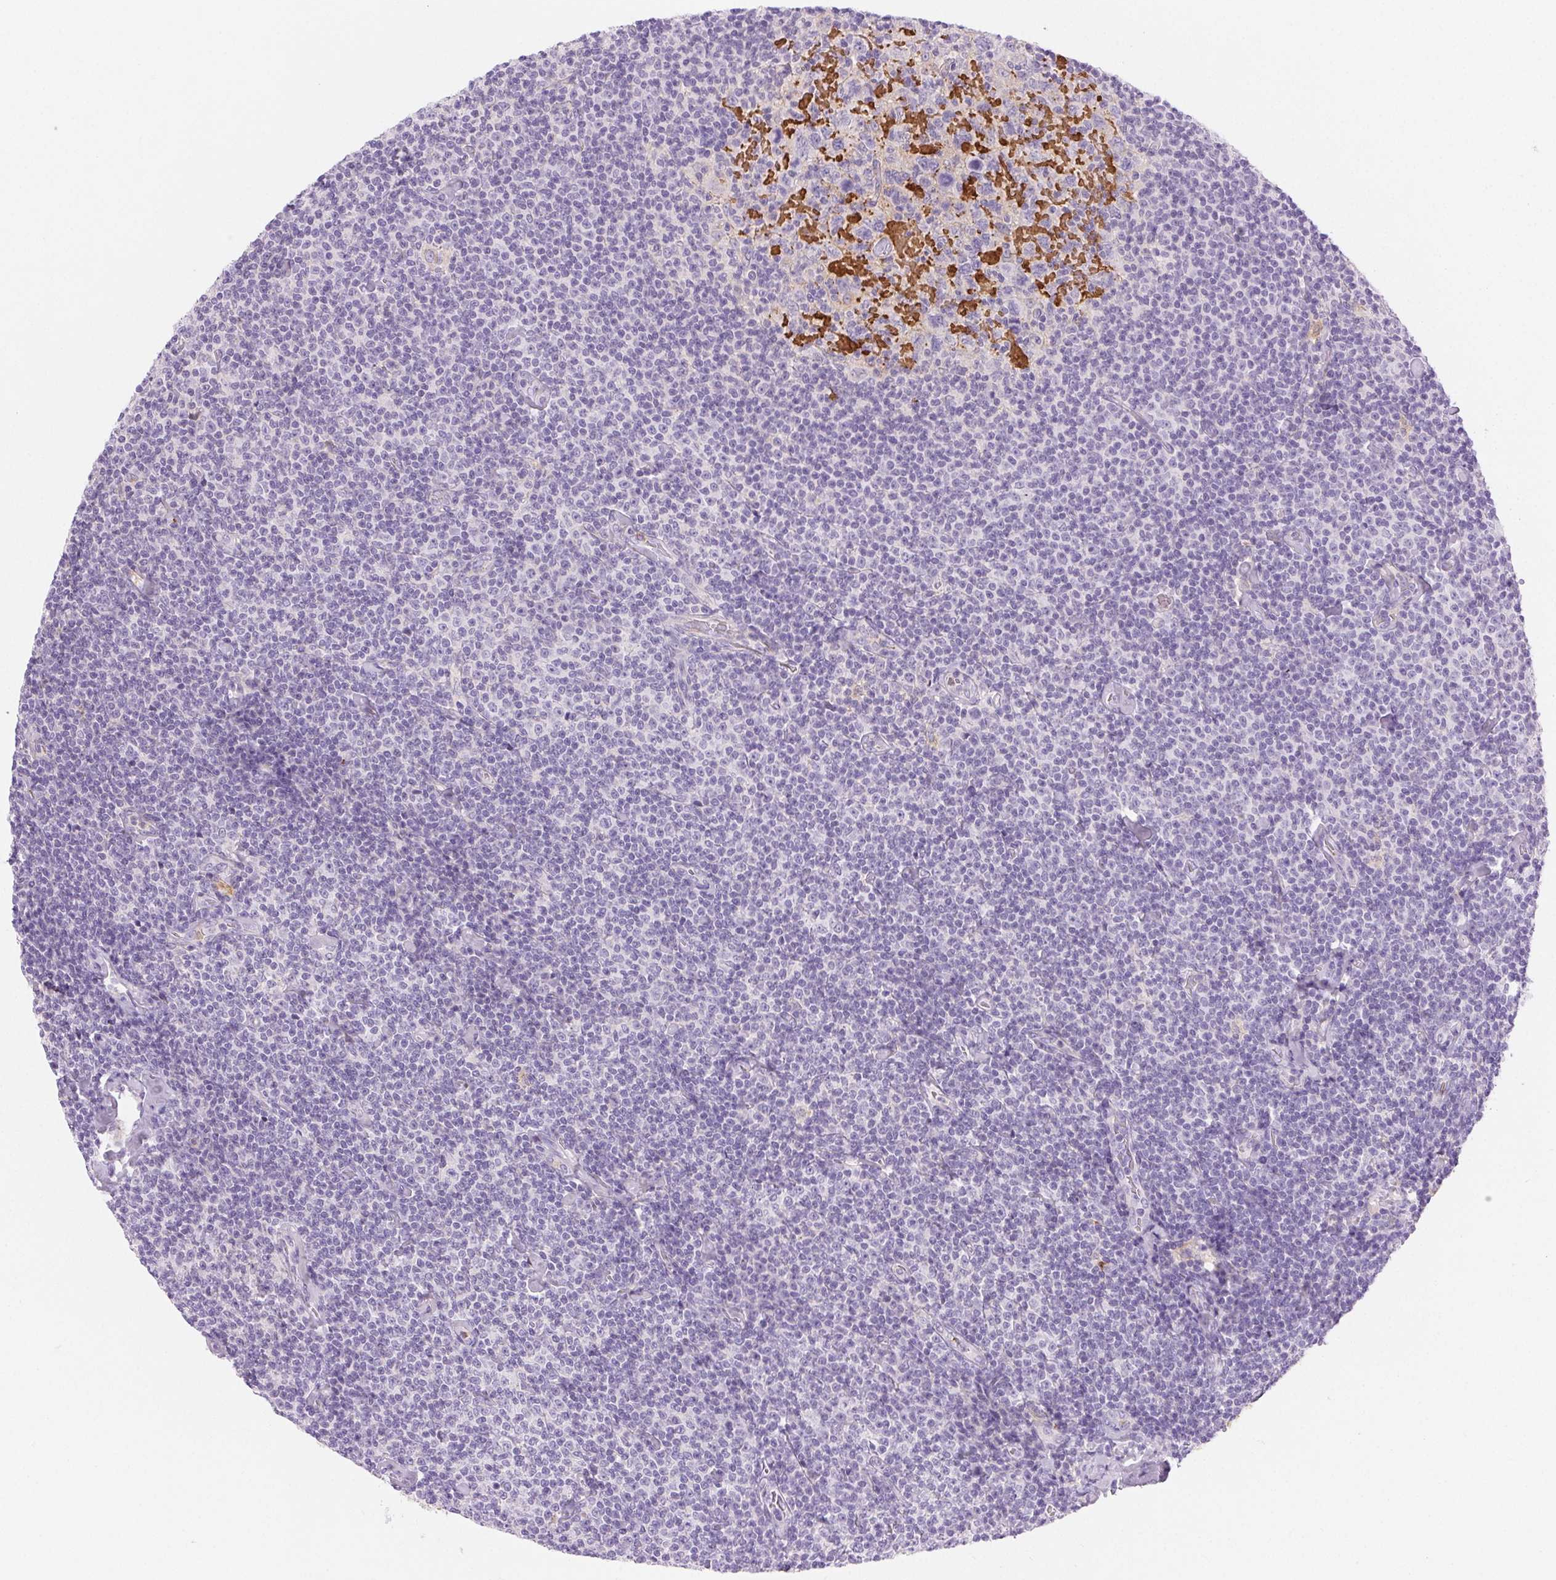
{"staining": {"intensity": "negative", "quantity": "none", "location": "none"}, "tissue": "lymphoma", "cell_type": "Tumor cells", "image_type": "cancer", "snomed": [{"axis": "morphology", "description": "Malignant lymphoma, non-Hodgkin's type, Low grade"}, {"axis": "topography", "description": "Lymph node"}], "caption": "Image shows no significant protein staining in tumor cells of low-grade malignant lymphoma, non-Hodgkin's type.", "gene": "FGA", "patient": {"sex": "male", "age": 81}}